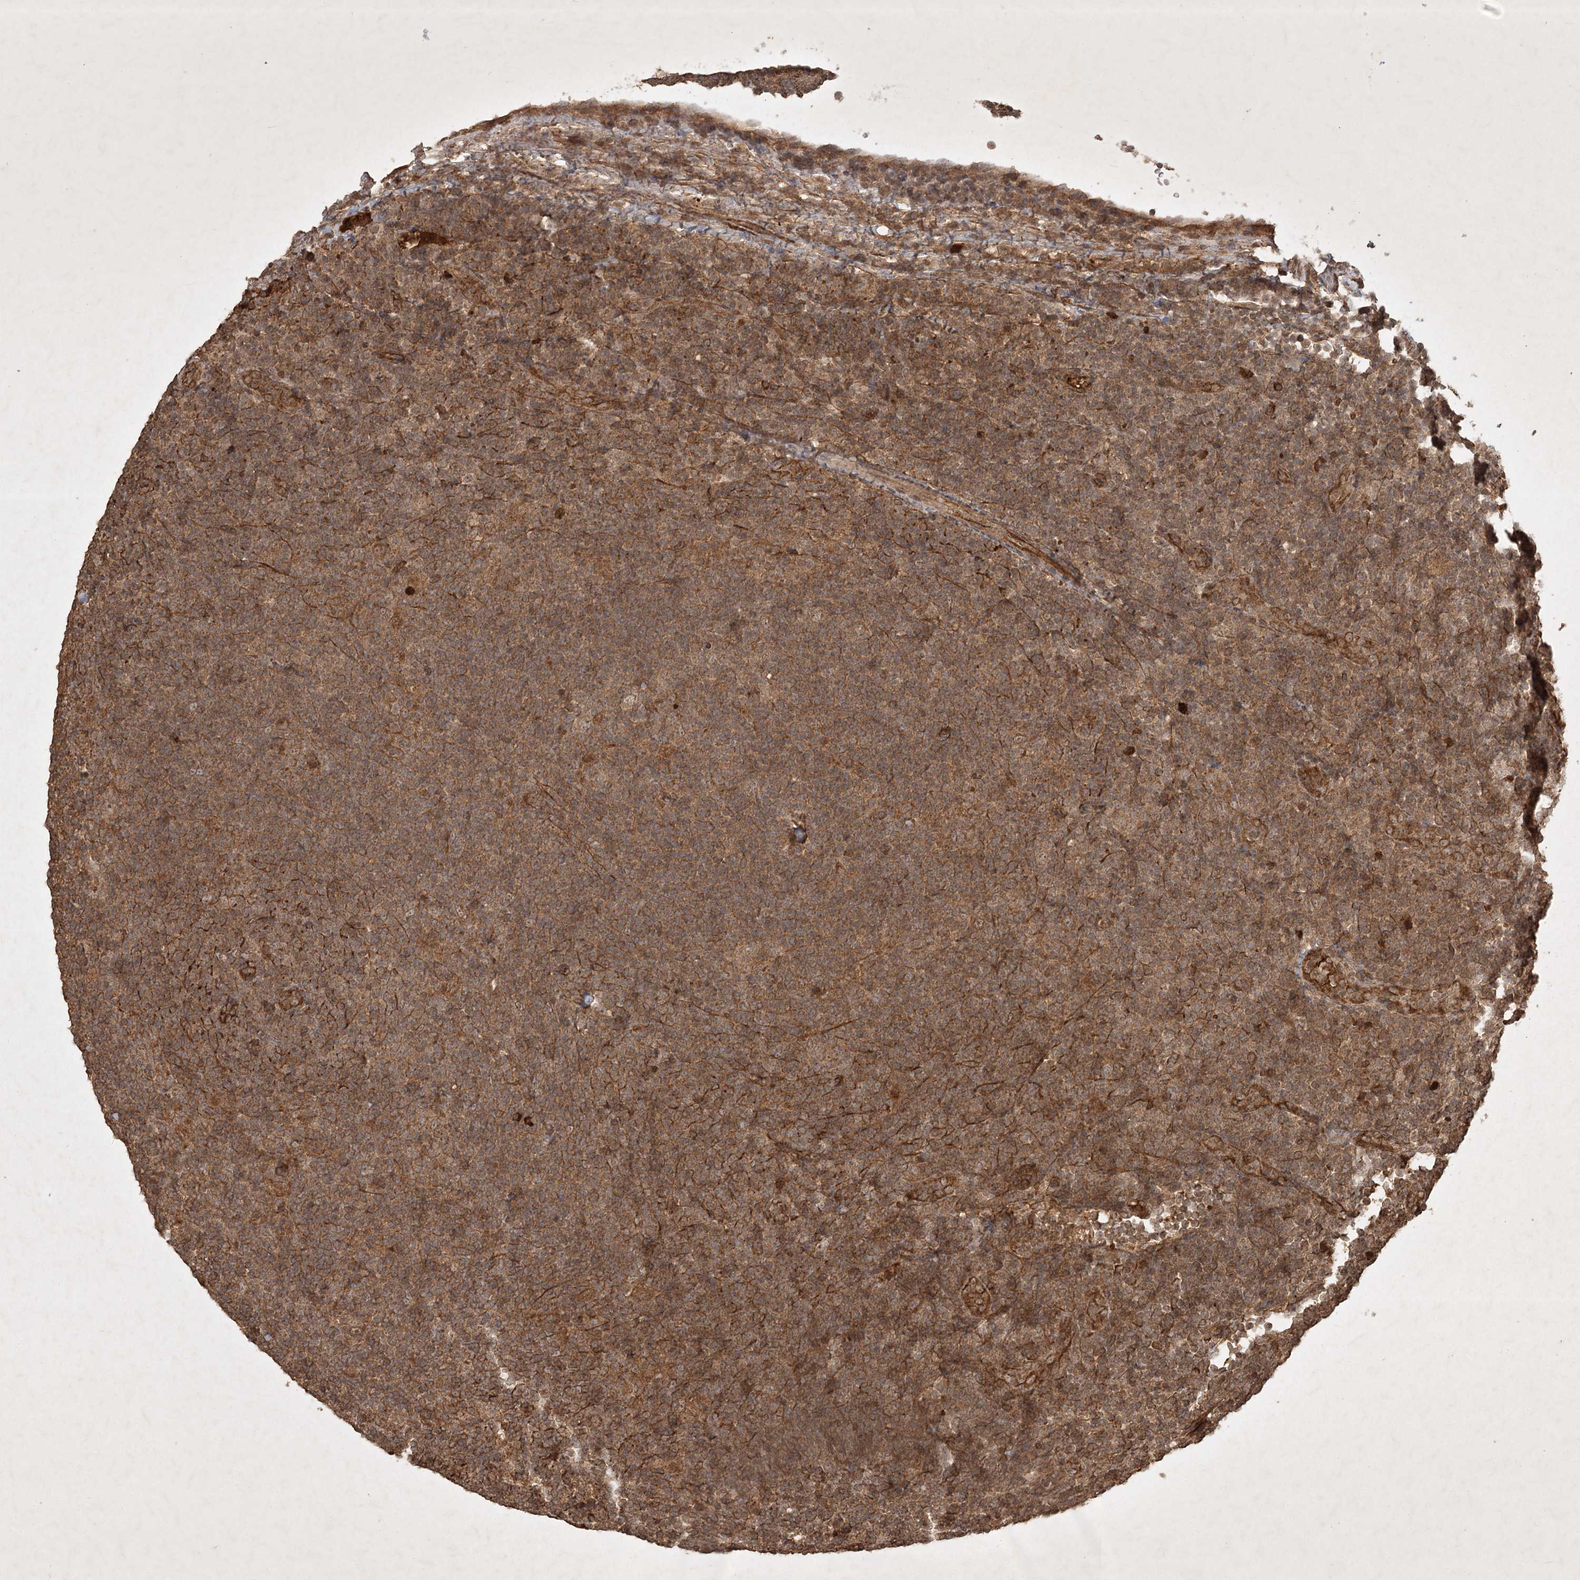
{"staining": {"intensity": "moderate", "quantity": ">75%", "location": "cytoplasmic/membranous"}, "tissue": "lymphoma", "cell_type": "Tumor cells", "image_type": "cancer", "snomed": [{"axis": "morphology", "description": "Hodgkin's disease, NOS"}, {"axis": "topography", "description": "Lymph node"}], "caption": "High-magnification brightfield microscopy of lymphoma stained with DAB (brown) and counterstained with hematoxylin (blue). tumor cells exhibit moderate cytoplasmic/membranous positivity is appreciated in about>75% of cells.", "gene": "ARL13A", "patient": {"sex": "female", "age": 57}}